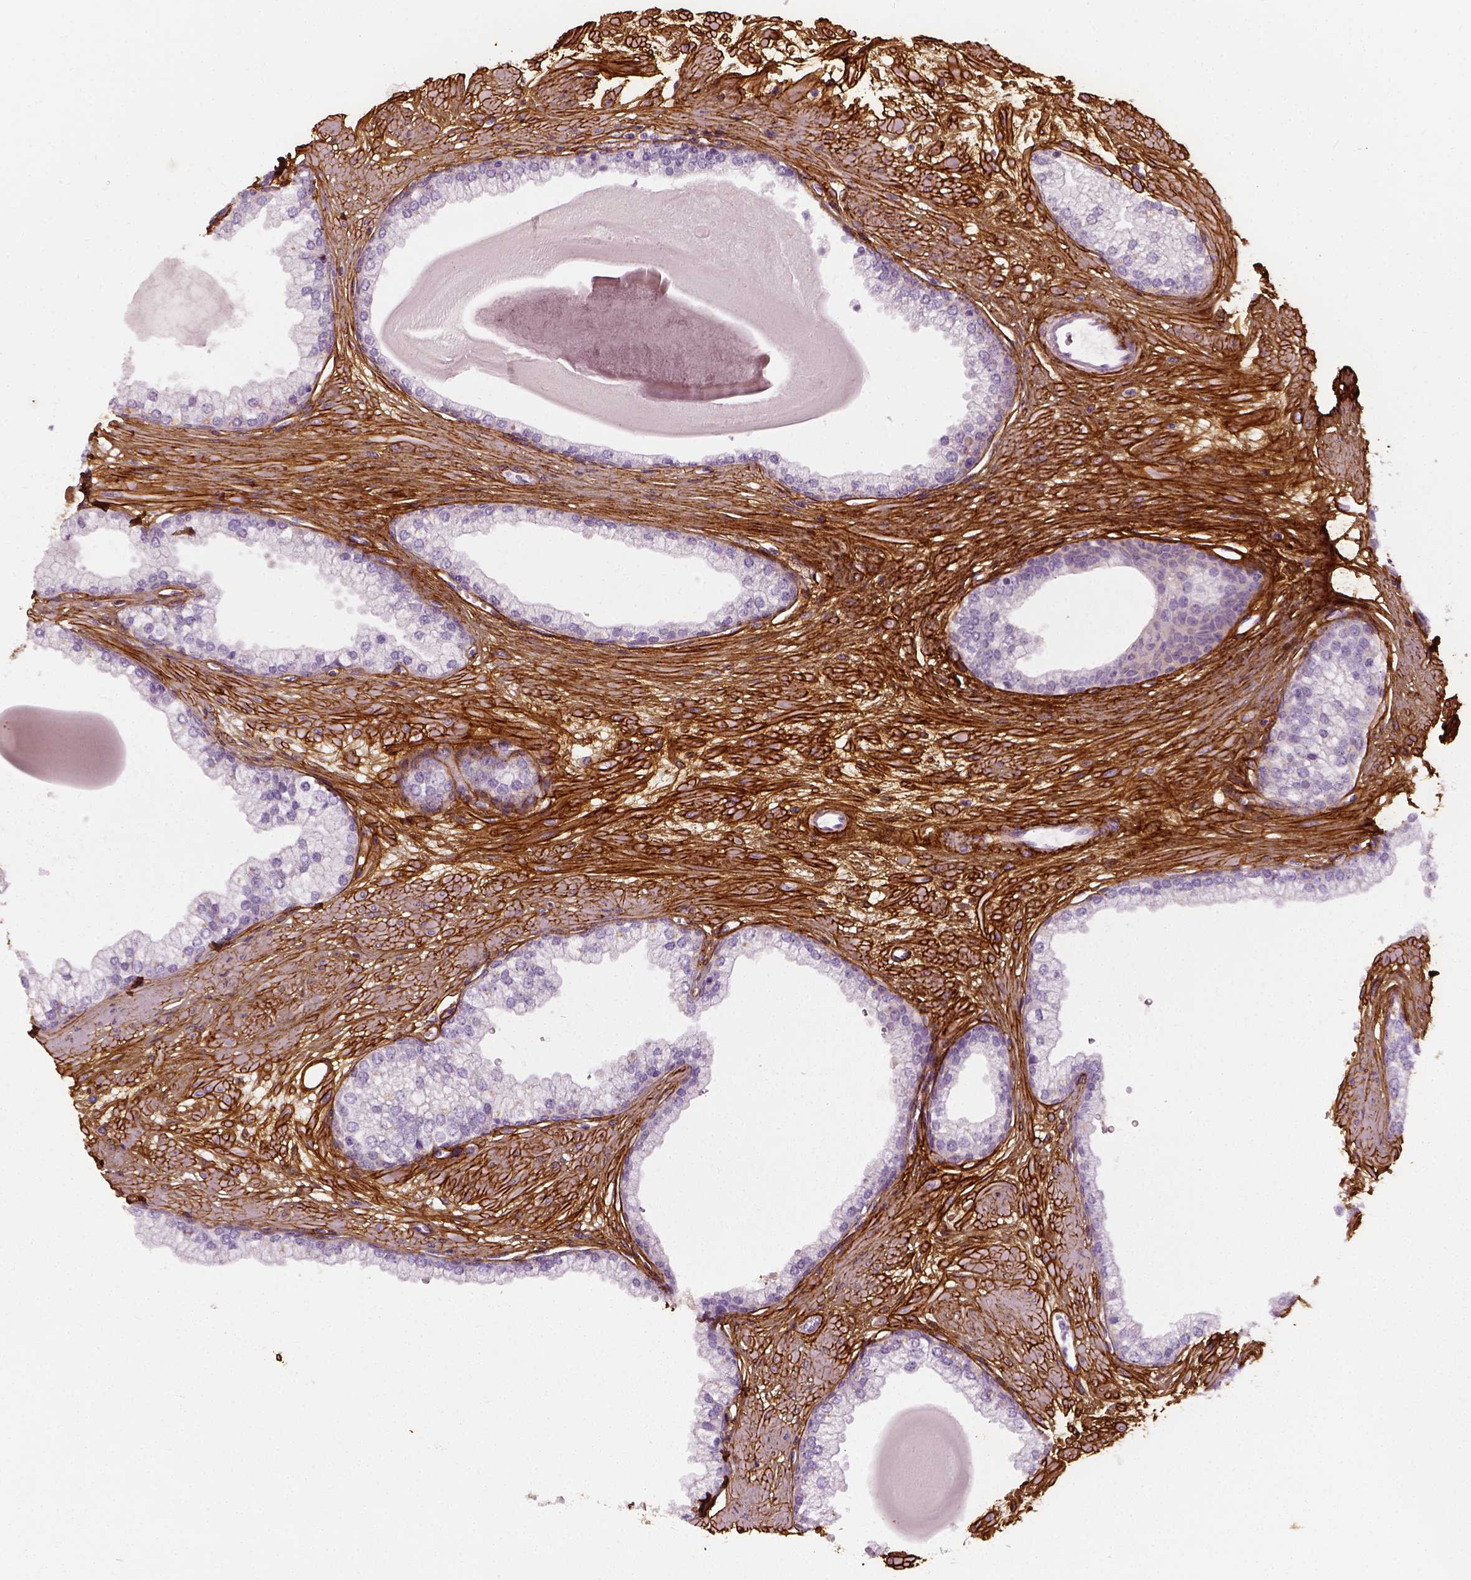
{"staining": {"intensity": "negative", "quantity": "none", "location": "none"}, "tissue": "prostate", "cell_type": "Glandular cells", "image_type": "normal", "snomed": [{"axis": "morphology", "description": "Normal tissue, NOS"}, {"axis": "topography", "description": "Prostate"}, {"axis": "topography", "description": "Peripheral nerve tissue"}], "caption": "Immunohistochemical staining of unremarkable human prostate reveals no significant staining in glandular cells. (DAB (3,3'-diaminobenzidine) immunohistochemistry, high magnification).", "gene": "COL6A2", "patient": {"sex": "male", "age": 61}}